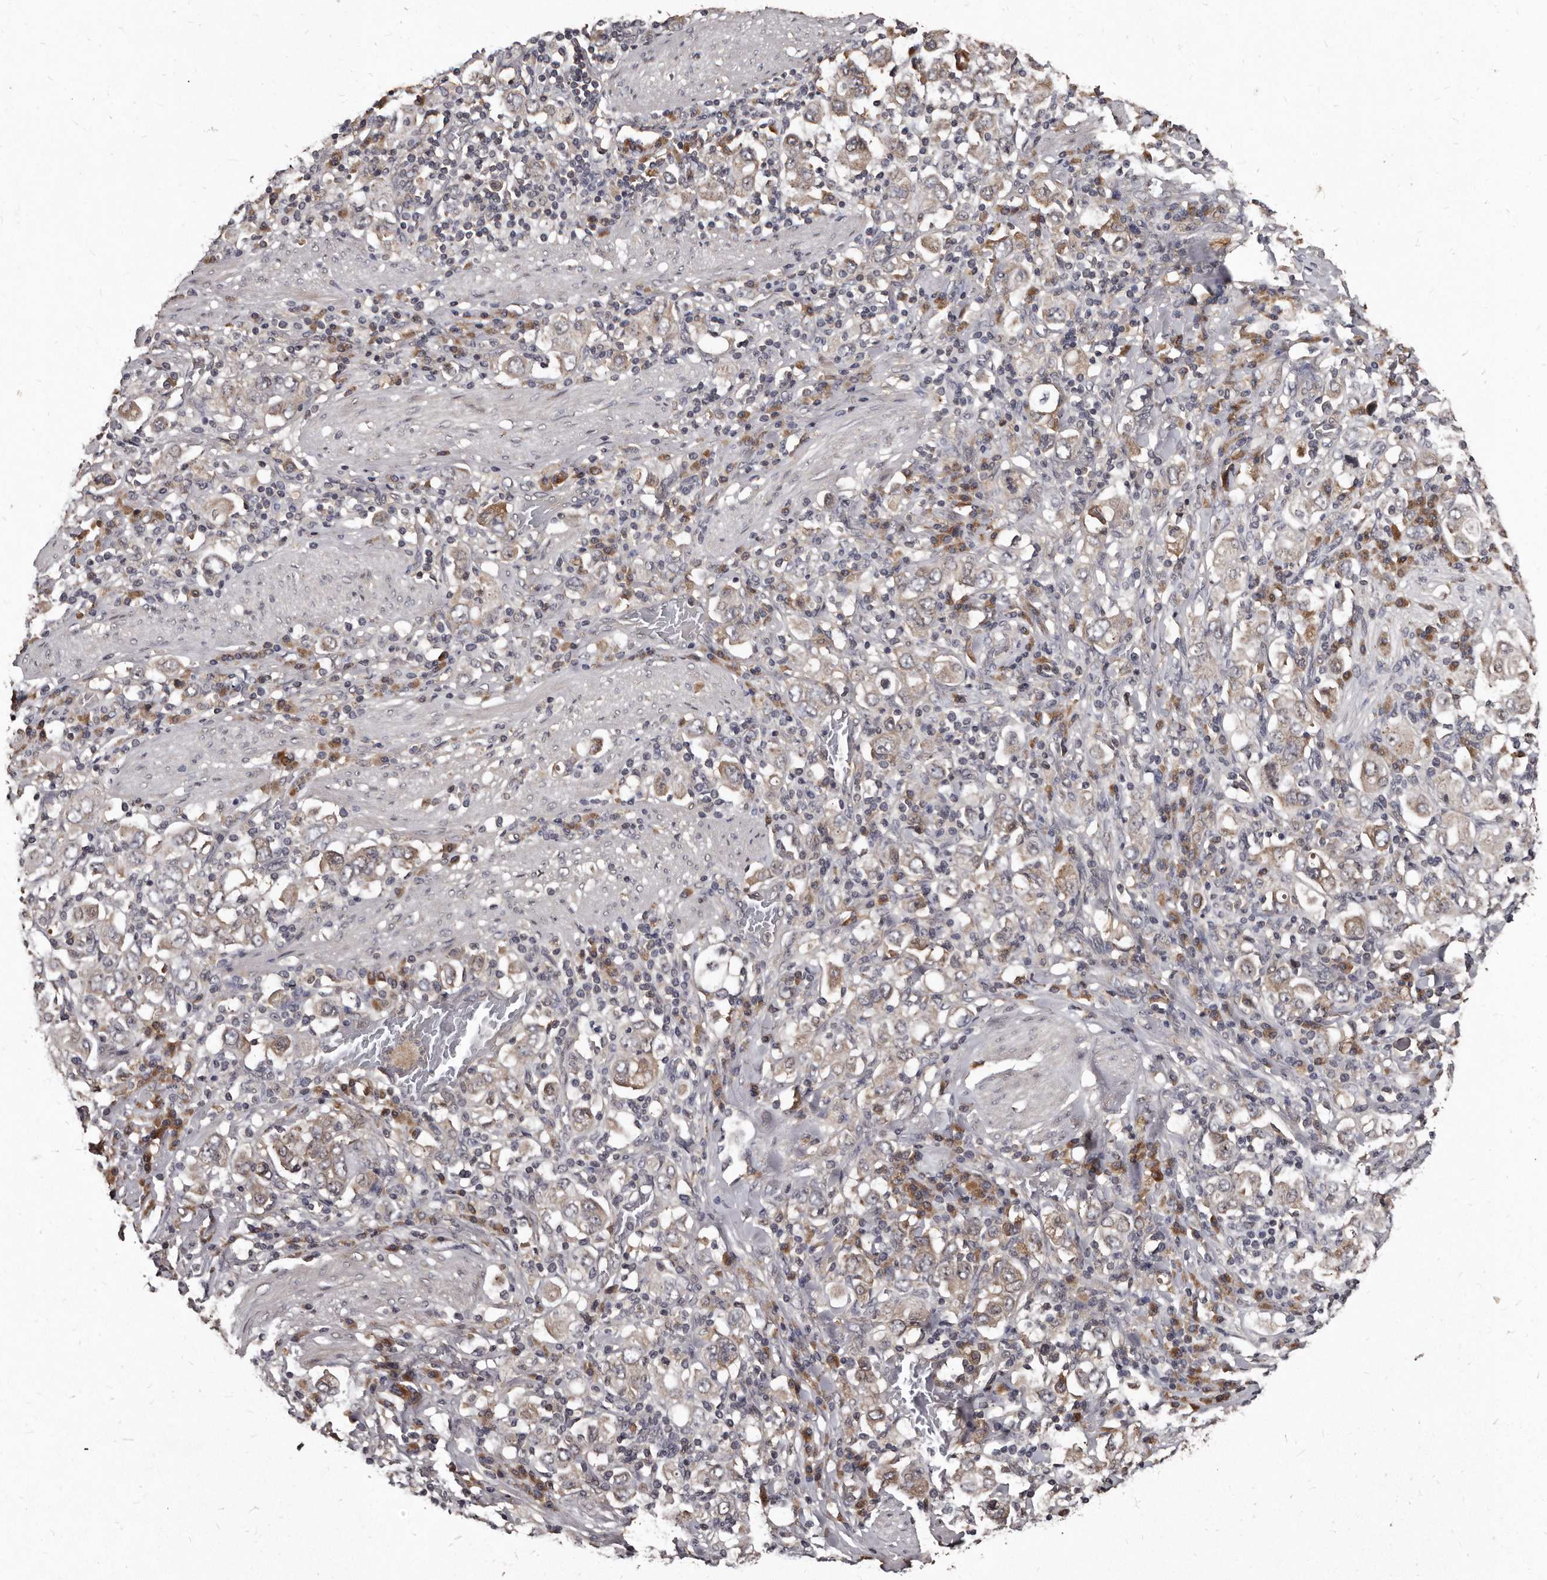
{"staining": {"intensity": "weak", "quantity": "25%-75%", "location": "cytoplasmic/membranous"}, "tissue": "stomach cancer", "cell_type": "Tumor cells", "image_type": "cancer", "snomed": [{"axis": "morphology", "description": "Adenocarcinoma, NOS"}, {"axis": "topography", "description": "Stomach, upper"}], "caption": "Immunohistochemical staining of human stomach cancer exhibits low levels of weak cytoplasmic/membranous staining in about 25%-75% of tumor cells.", "gene": "PMVK", "patient": {"sex": "male", "age": 62}}